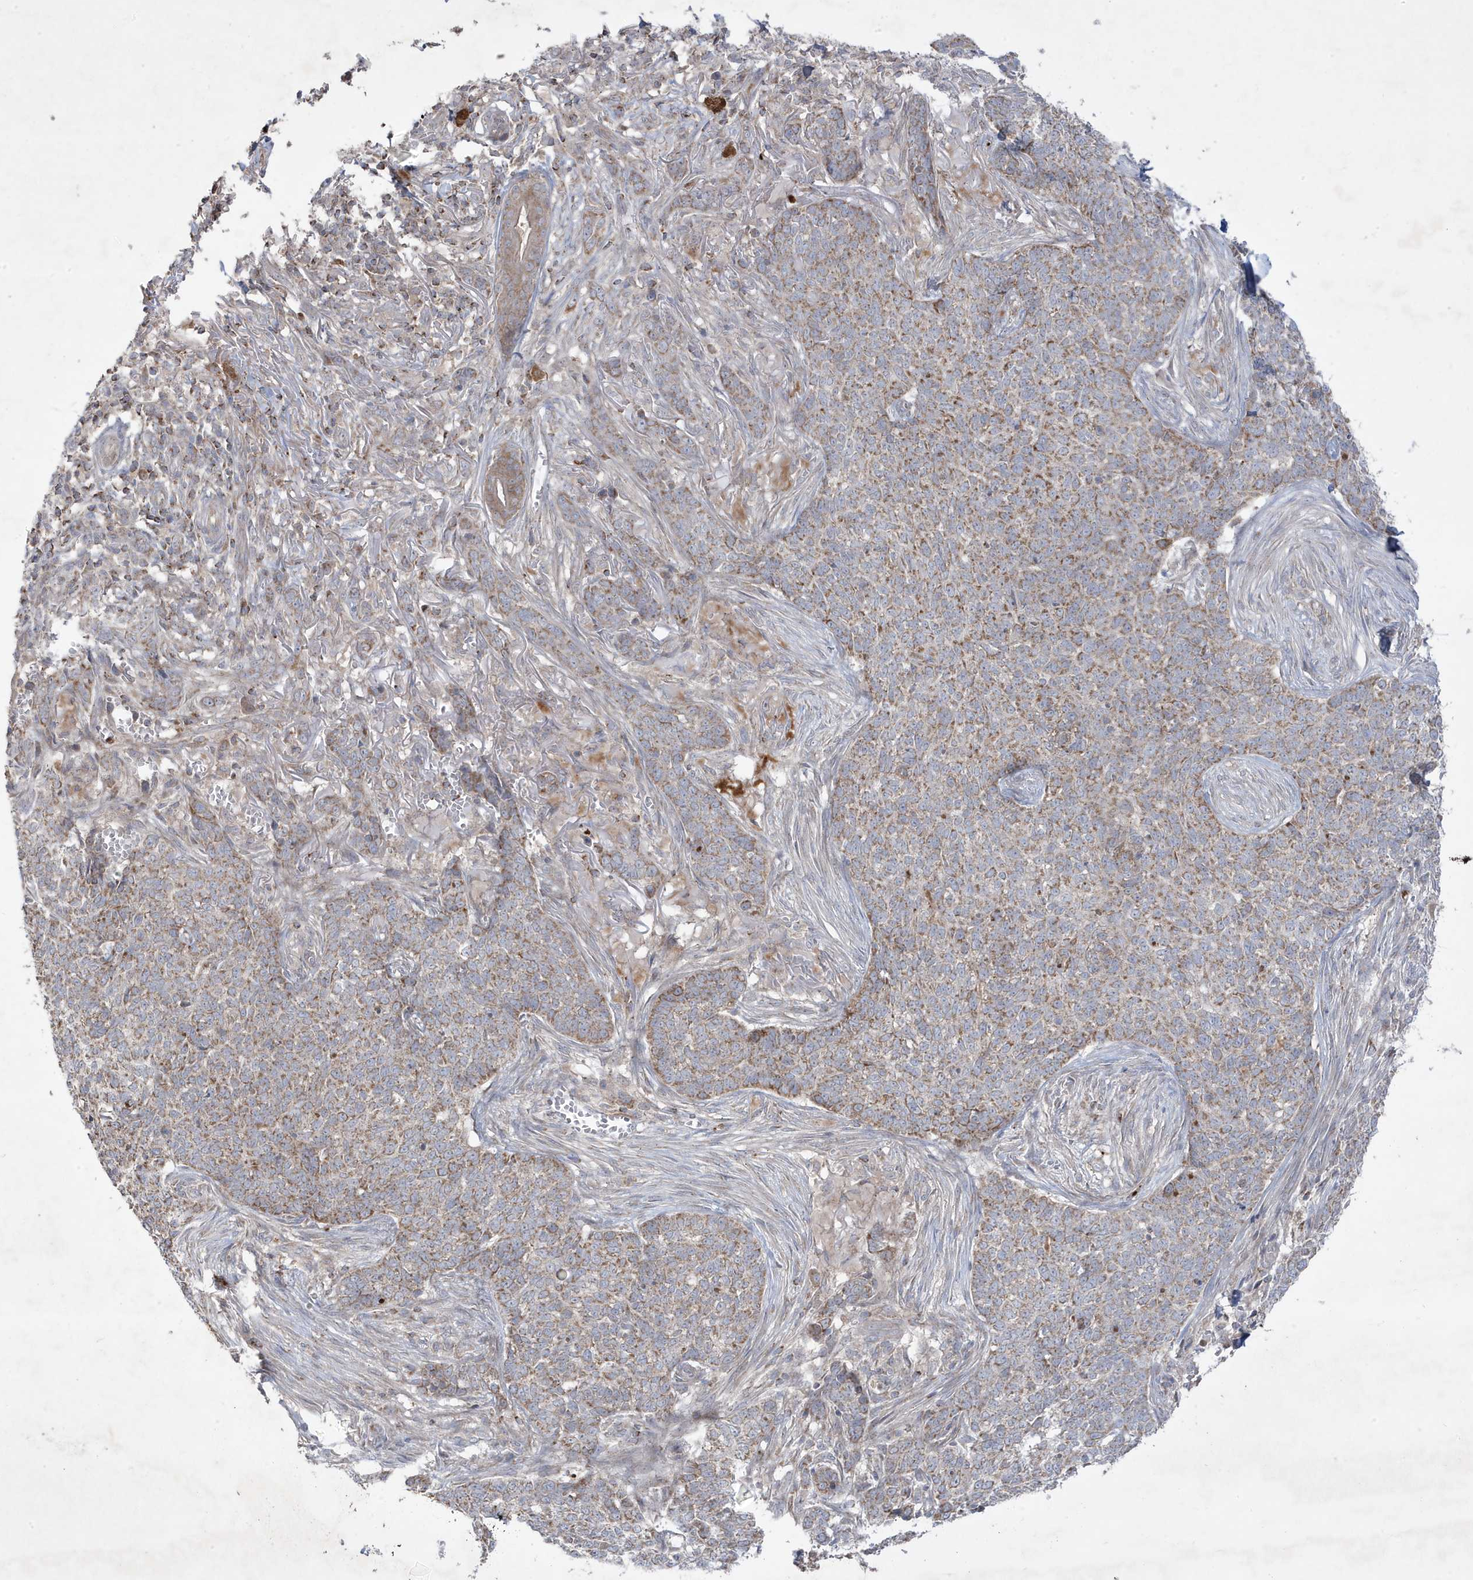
{"staining": {"intensity": "moderate", "quantity": ">75%", "location": "cytoplasmic/membranous"}, "tissue": "skin cancer", "cell_type": "Tumor cells", "image_type": "cancer", "snomed": [{"axis": "morphology", "description": "Basal cell carcinoma"}, {"axis": "topography", "description": "Skin"}], "caption": "Protein staining of skin cancer (basal cell carcinoma) tissue demonstrates moderate cytoplasmic/membranous positivity in approximately >75% of tumor cells.", "gene": "ADAMTSL3", "patient": {"sex": "male", "age": 85}}